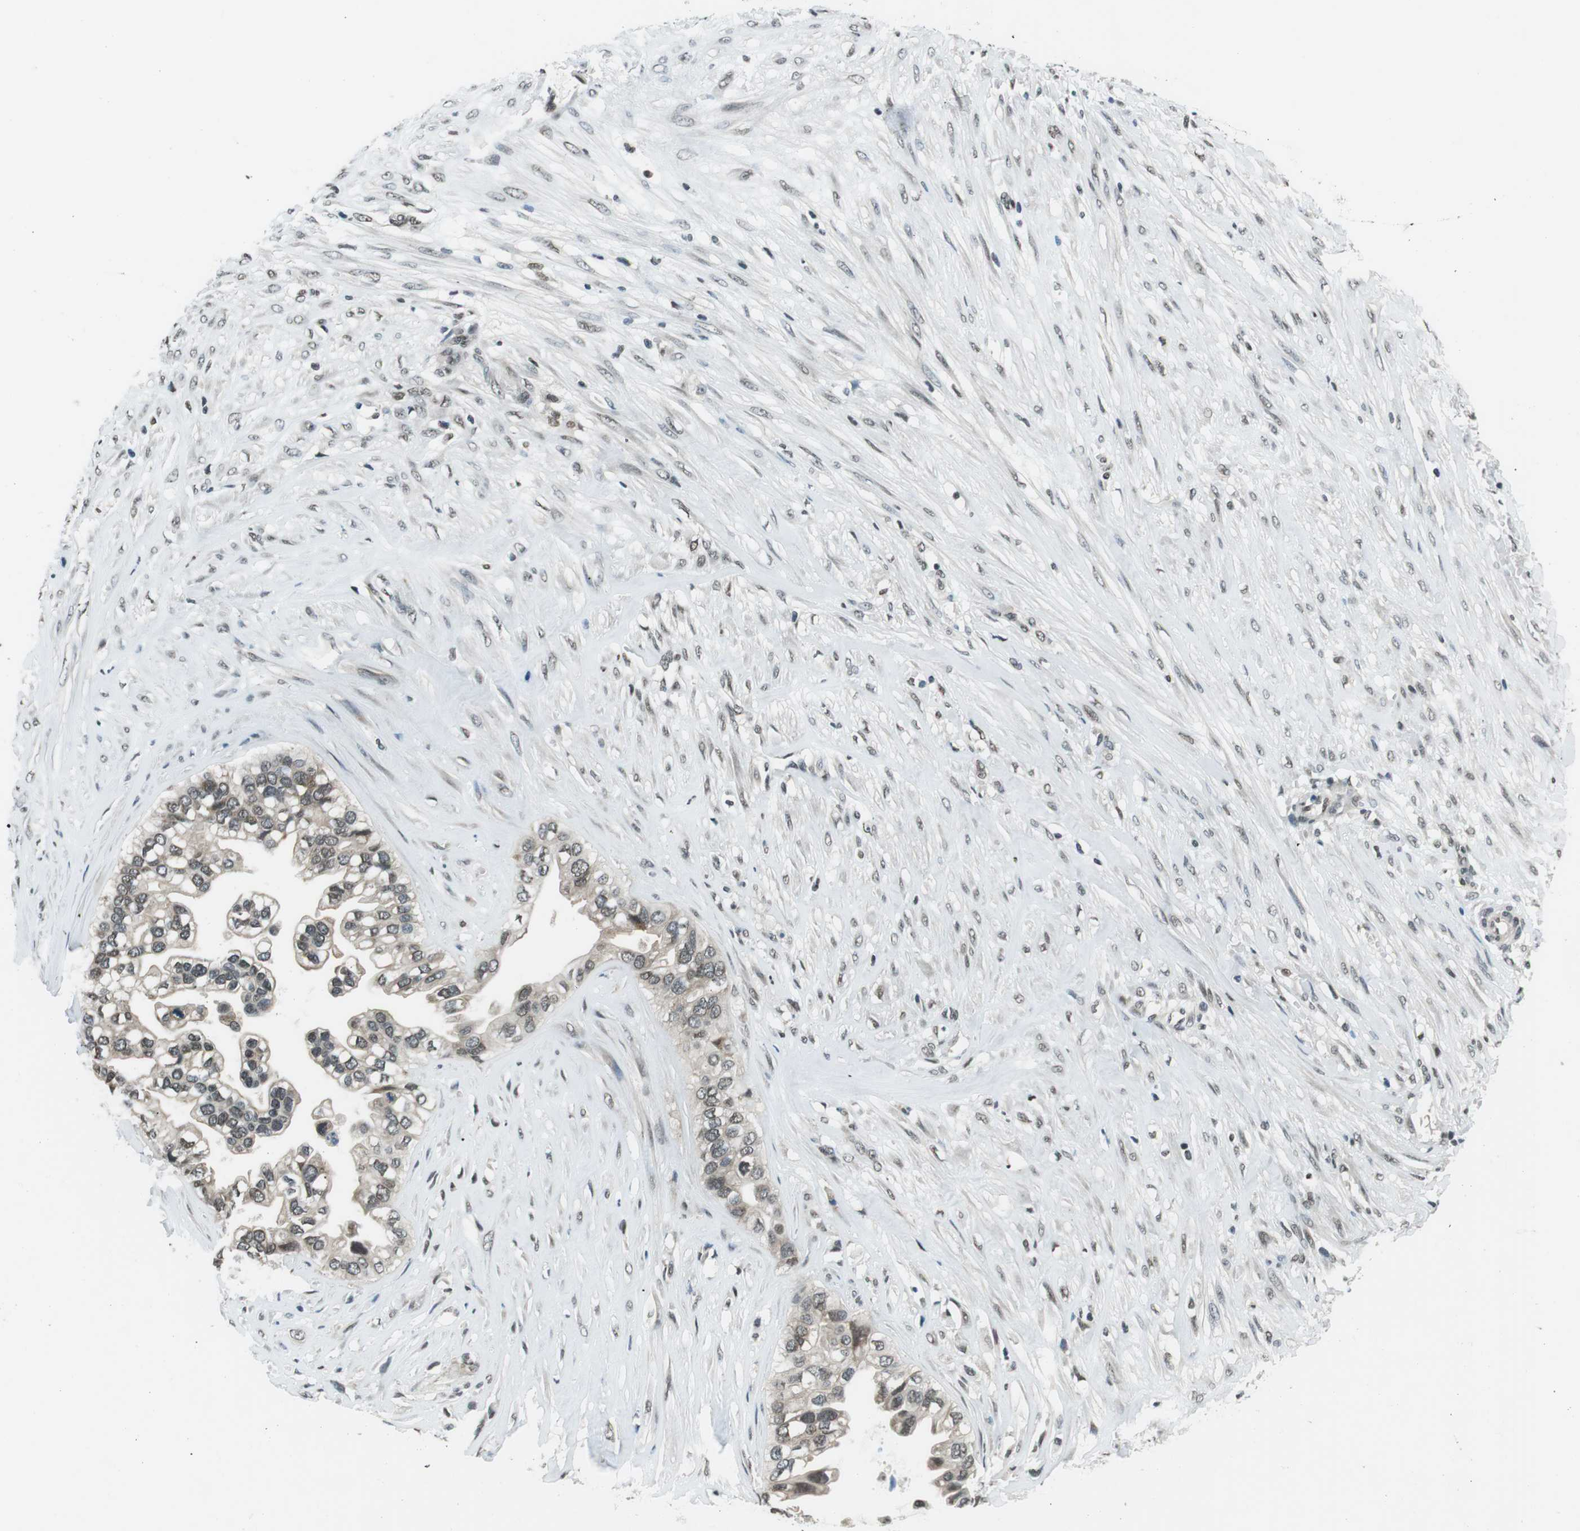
{"staining": {"intensity": "weak", "quantity": "25%-75%", "location": "cytoplasmic/membranous,nuclear"}, "tissue": "ovarian cancer", "cell_type": "Tumor cells", "image_type": "cancer", "snomed": [{"axis": "morphology", "description": "Cystadenocarcinoma, mucinous, NOS"}, {"axis": "topography", "description": "Ovary"}], "caption": "This image displays immunohistochemistry staining of ovarian cancer (mucinous cystadenocarcinoma), with low weak cytoplasmic/membranous and nuclear staining in approximately 25%-75% of tumor cells.", "gene": "NEK4", "patient": {"sex": "female", "age": 80}}